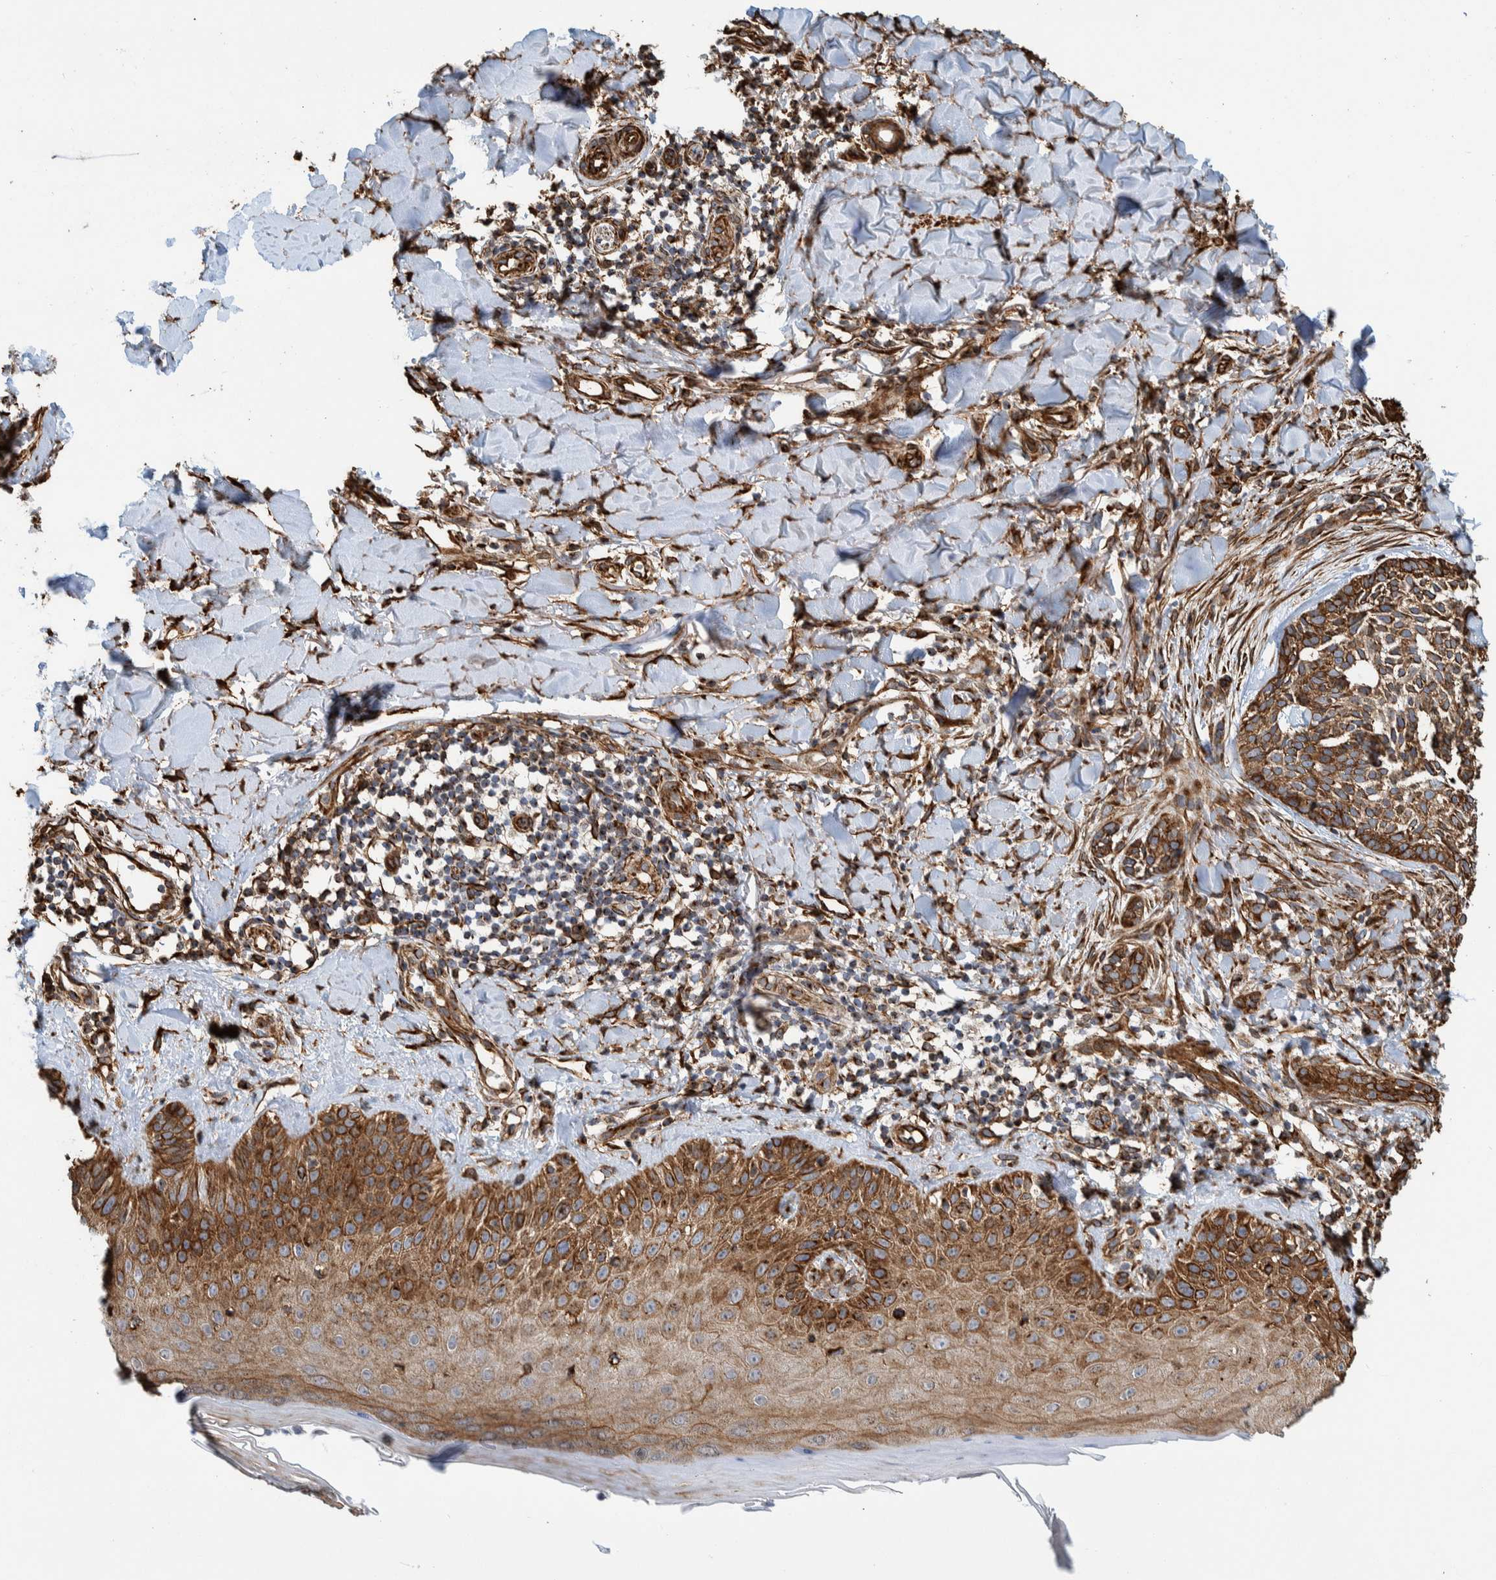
{"staining": {"intensity": "moderate", "quantity": ">75%", "location": "cytoplasmic/membranous"}, "tissue": "skin cancer", "cell_type": "Tumor cells", "image_type": "cancer", "snomed": [{"axis": "morphology", "description": "Normal tissue, NOS"}, {"axis": "morphology", "description": "Basal cell carcinoma"}, {"axis": "topography", "description": "Skin"}], "caption": "Basal cell carcinoma (skin) was stained to show a protein in brown. There is medium levels of moderate cytoplasmic/membranous expression in approximately >75% of tumor cells.", "gene": "CCDC57", "patient": {"sex": "male", "age": 67}}